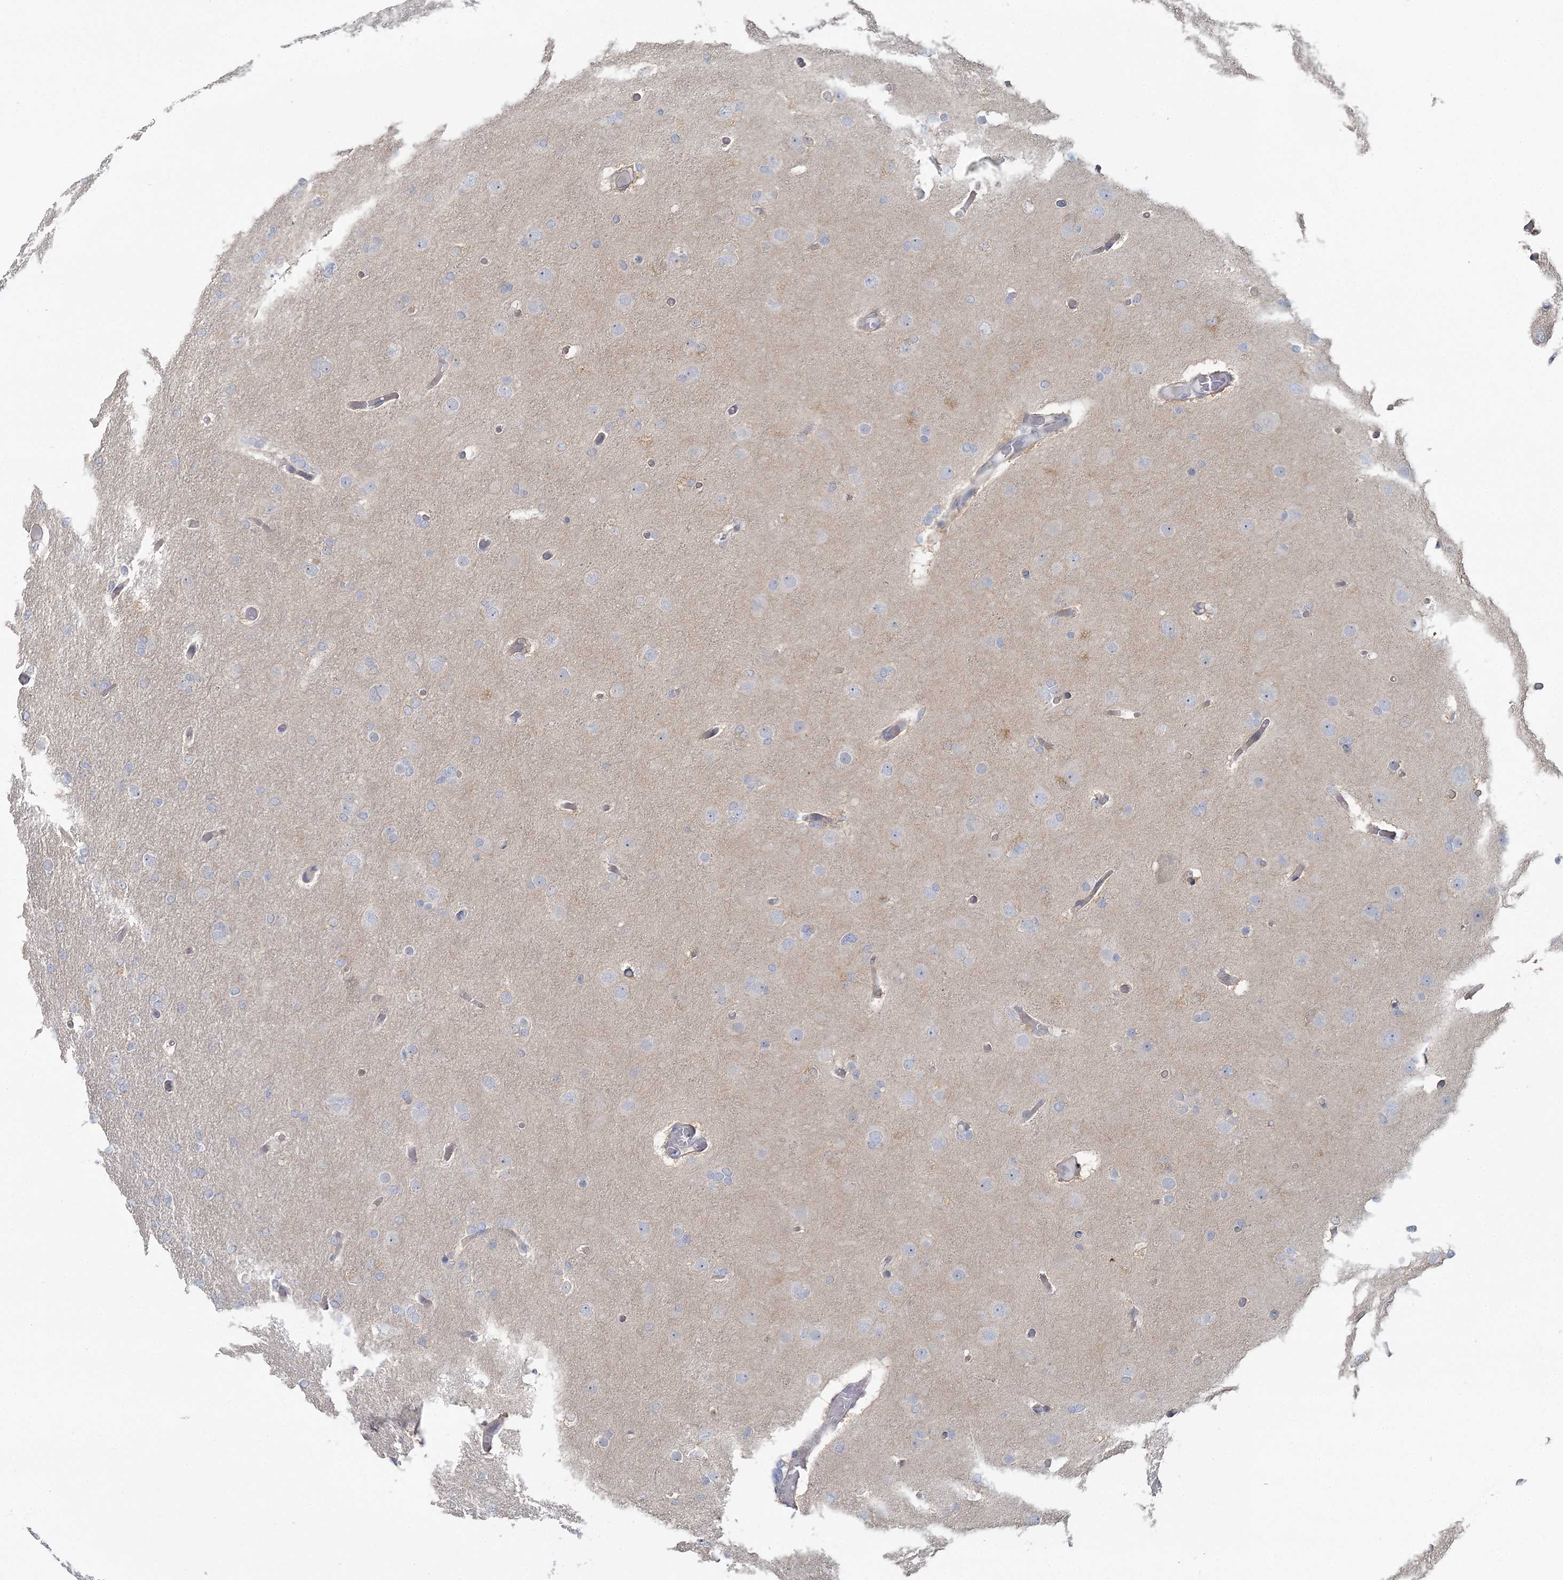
{"staining": {"intensity": "negative", "quantity": "none", "location": "none"}, "tissue": "glioma", "cell_type": "Tumor cells", "image_type": "cancer", "snomed": [{"axis": "morphology", "description": "Glioma, malignant, High grade"}, {"axis": "topography", "description": "Cerebral cortex"}], "caption": "There is no significant positivity in tumor cells of malignant glioma (high-grade). The staining was performed using DAB (3,3'-diaminobenzidine) to visualize the protein expression in brown, while the nuclei were stained in blue with hematoxylin (Magnification: 20x).", "gene": "CMBL", "patient": {"sex": "female", "age": 36}}